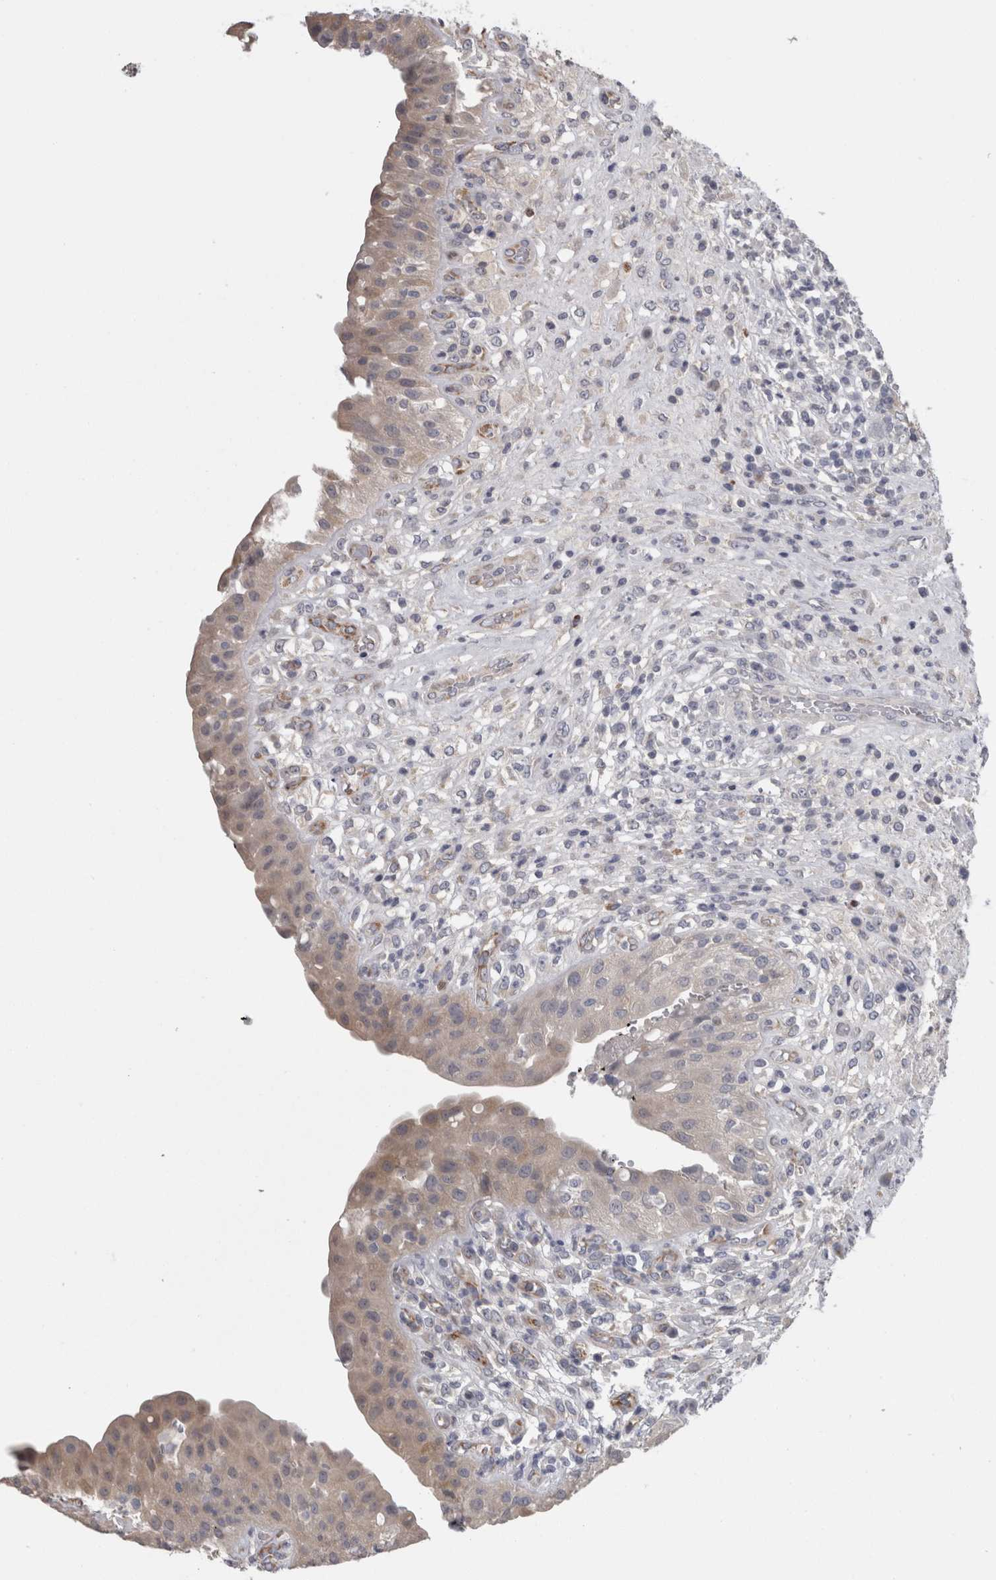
{"staining": {"intensity": "weak", "quantity": "<25%", "location": "cytoplasmic/membranous"}, "tissue": "urinary bladder", "cell_type": "Urothelial cells", "image_type": "normal", "snomed": [{"axis": "morphology", "description": "Normal tissue, NOS"}, {"axis": "topography", "description": "Urinary bladder"}], "caption": "IHC micrograph of benign human urinary bladder stained for a protein (brown), which shows no staining in urothelial cells.", "gene": "TCAP", "patient": {"sex": "female", "age": 62}}